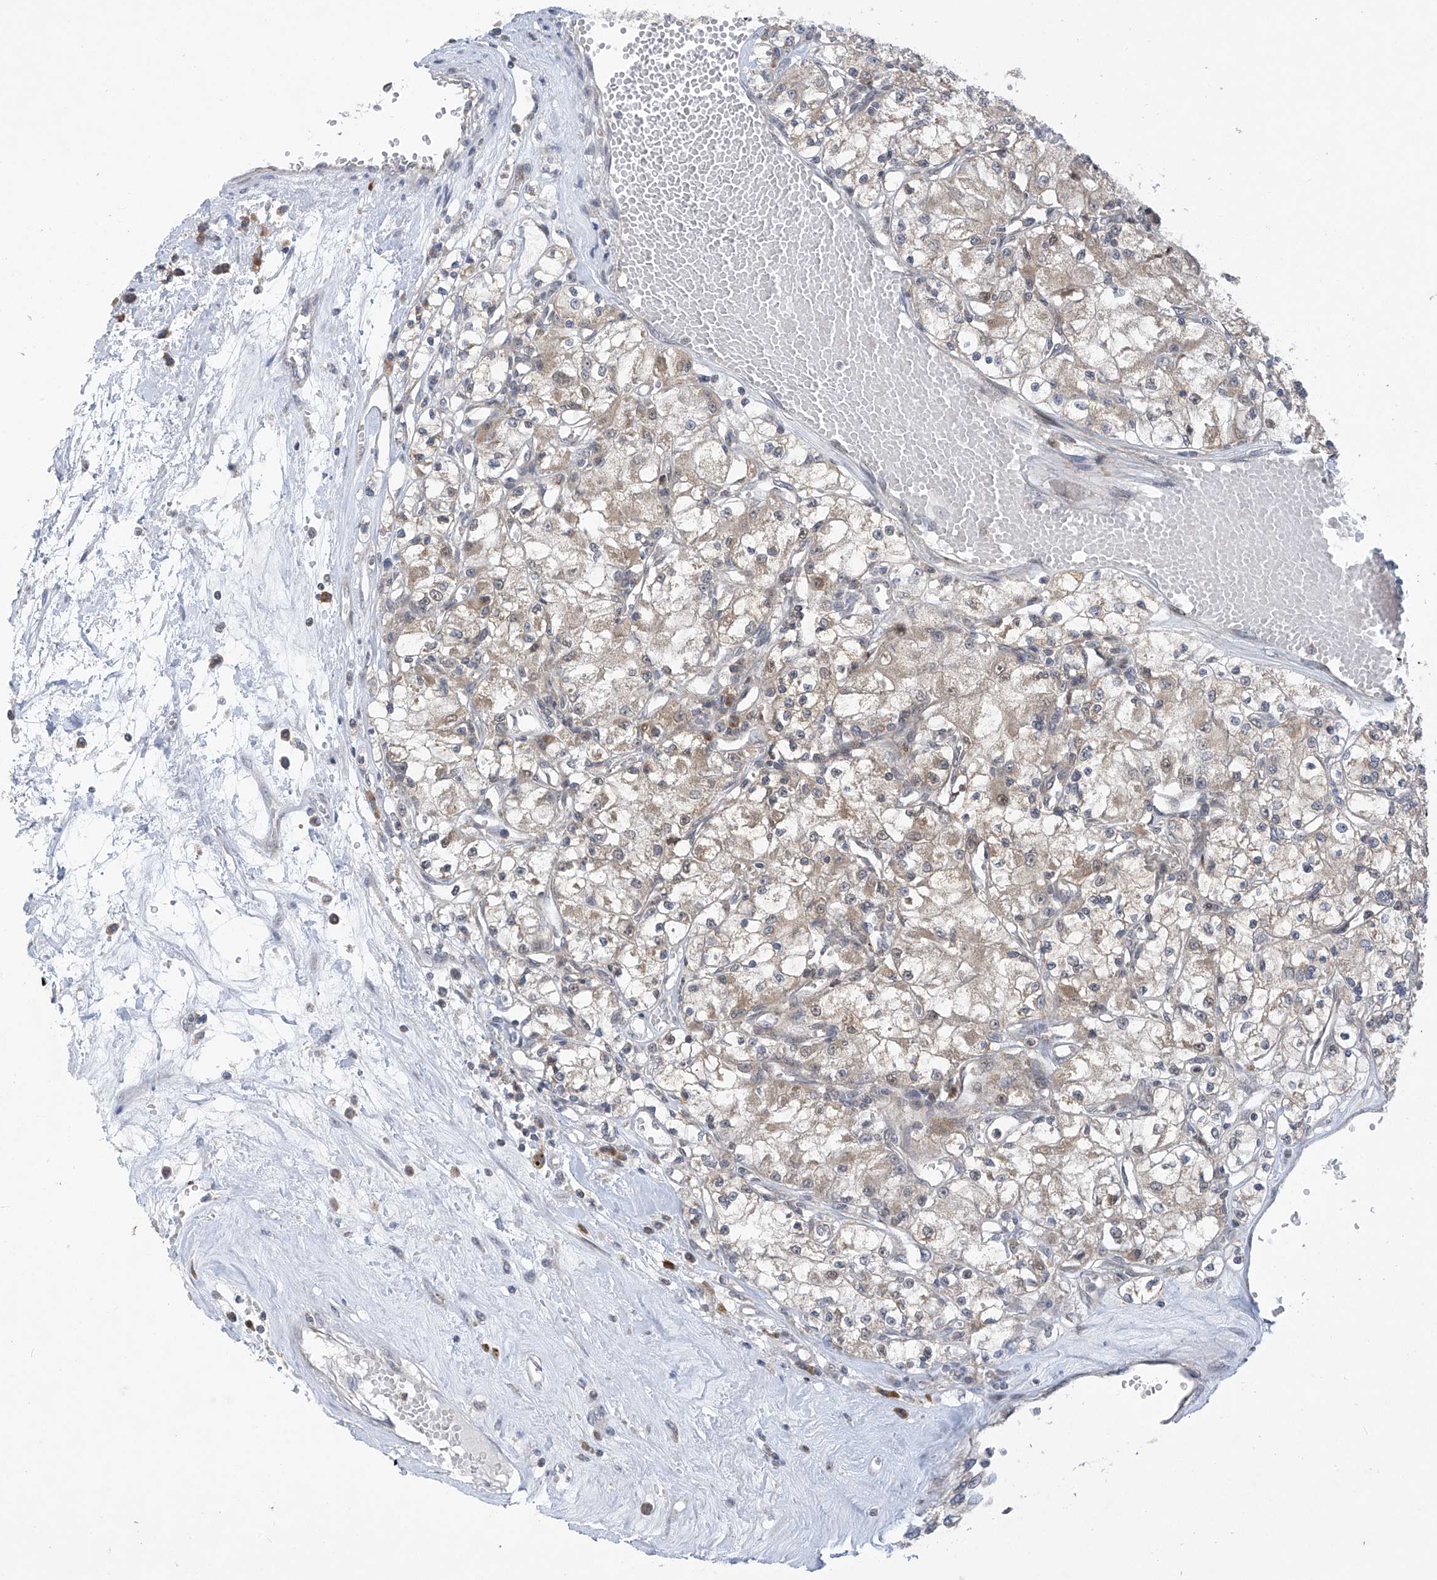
{"staining": {"intensity": "weak", "quantity": ">75%", "location": "cytoplasmic/membranous"}, "tissue": "renal cancer", "cell_type": "Tumor cells", "image_type": "cancer", "snomed": [{"axis": "morphology", "description": "Adenocarcinoma, NOS"}, {"axis": "topography", "description": "Kidney"}], "caption": "Immunohistochemical staining of renal cancer displays low levels of weak cytoplasmic/membranous protein positivity in about >75% of tumor cells.", "gene": "SLCO4A1", "patient": {"sex": "female", "age": 59}}